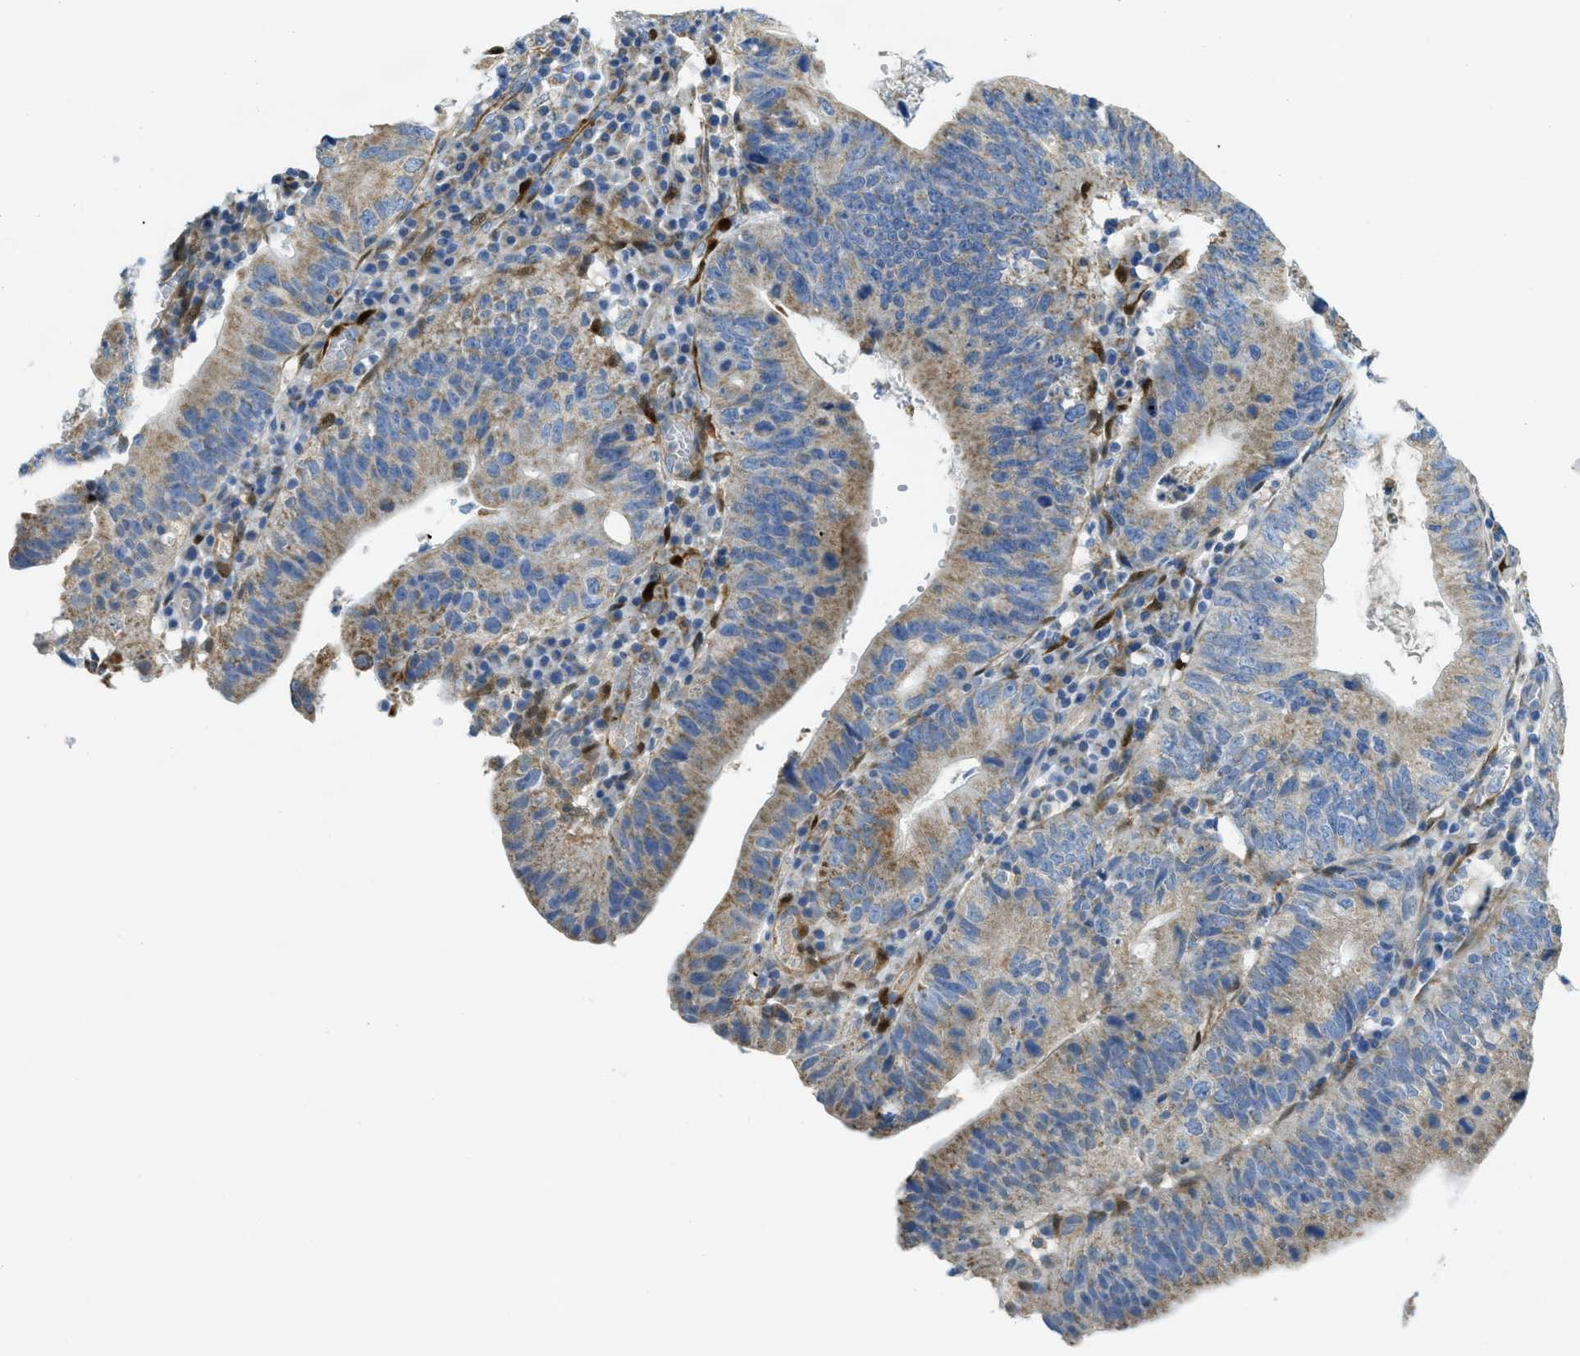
{"staining": {"intensity": "moderate", "quantity": ">75%", "location": "cytoplasmic/membranous"}, "tissue": "stomach cancer", "cell_type": "Tumor cells", "image_type": "cancer", "snomed": [{"axis": "morphology", "description": "Adenocarcinoma, NOS"}, {"axis": "topography", "description": "Stomach"}], "caption": "Brown immunohistochemical staining in human adenocarcinoma (stomach) displays moderate cytoplasmic/membranous staining in about >75% of tumor cells. (DAB (3,3'-diaminobenzidine) IHC, brown staining for protein, blue staining for nuclei).", "gene": "CYGB", "patient": {"sex": "male", "age": 59}}